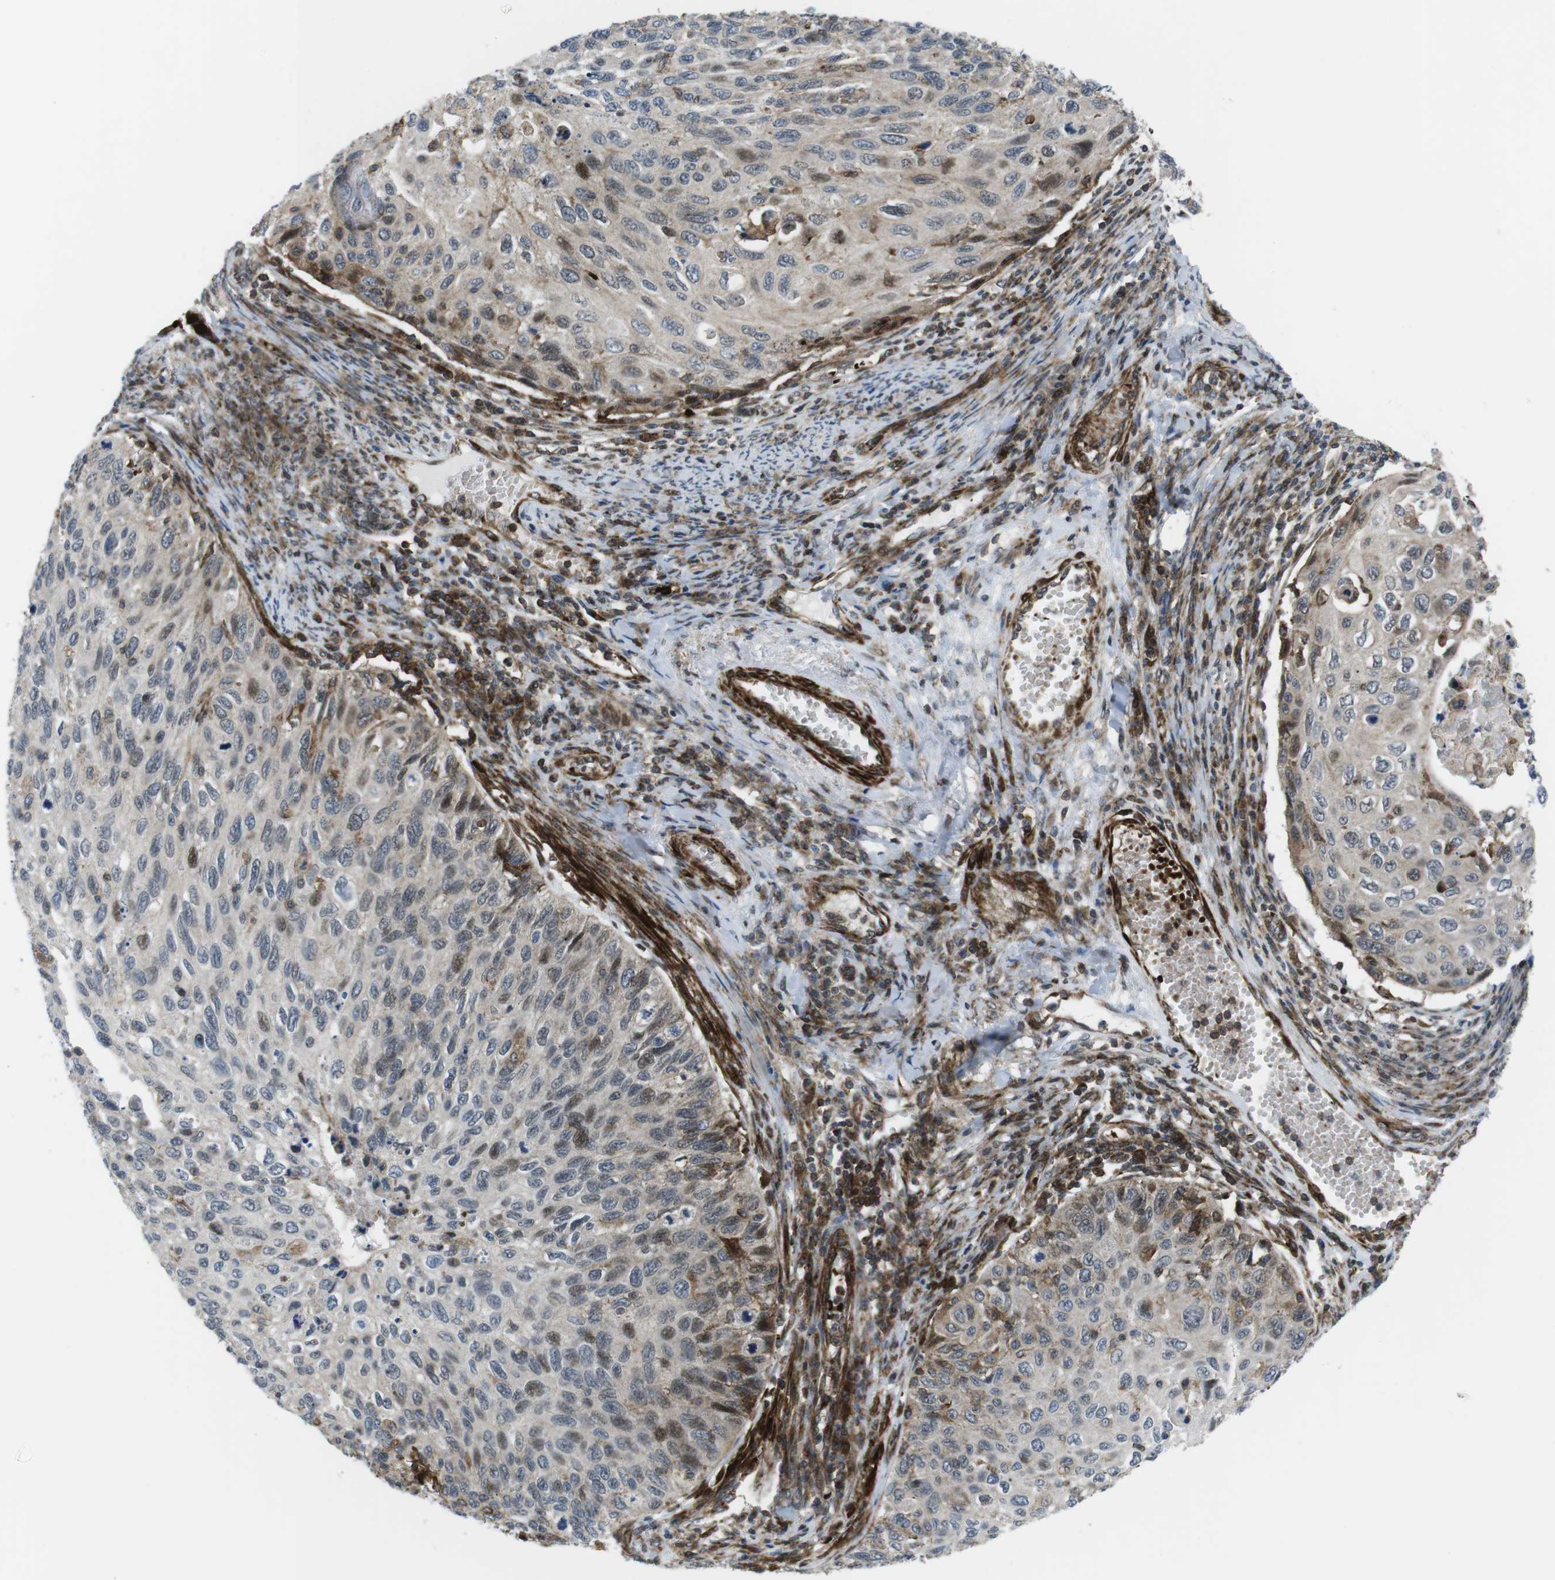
{"staining": {"intensity": "negative", "quantity": "none", "location": "none"}, "tissue": "cervical cancer", "cell_type": "Tumor cells", "image_type": "cancer", "snomed": [{"axis": "morphology", "description": "Squamous cell carcinoma, NOS"}, {"axis": "topography", "description": "Cervix"}], "caption": "DAB (3,3'-diaminobenzidine) immunohistochemical staining of cervical squamous cell carcinoma demonstrates no significant positivity in tumor cells.", "gene": "CUL7", "patient": {"sex": "female", "age": 70}}